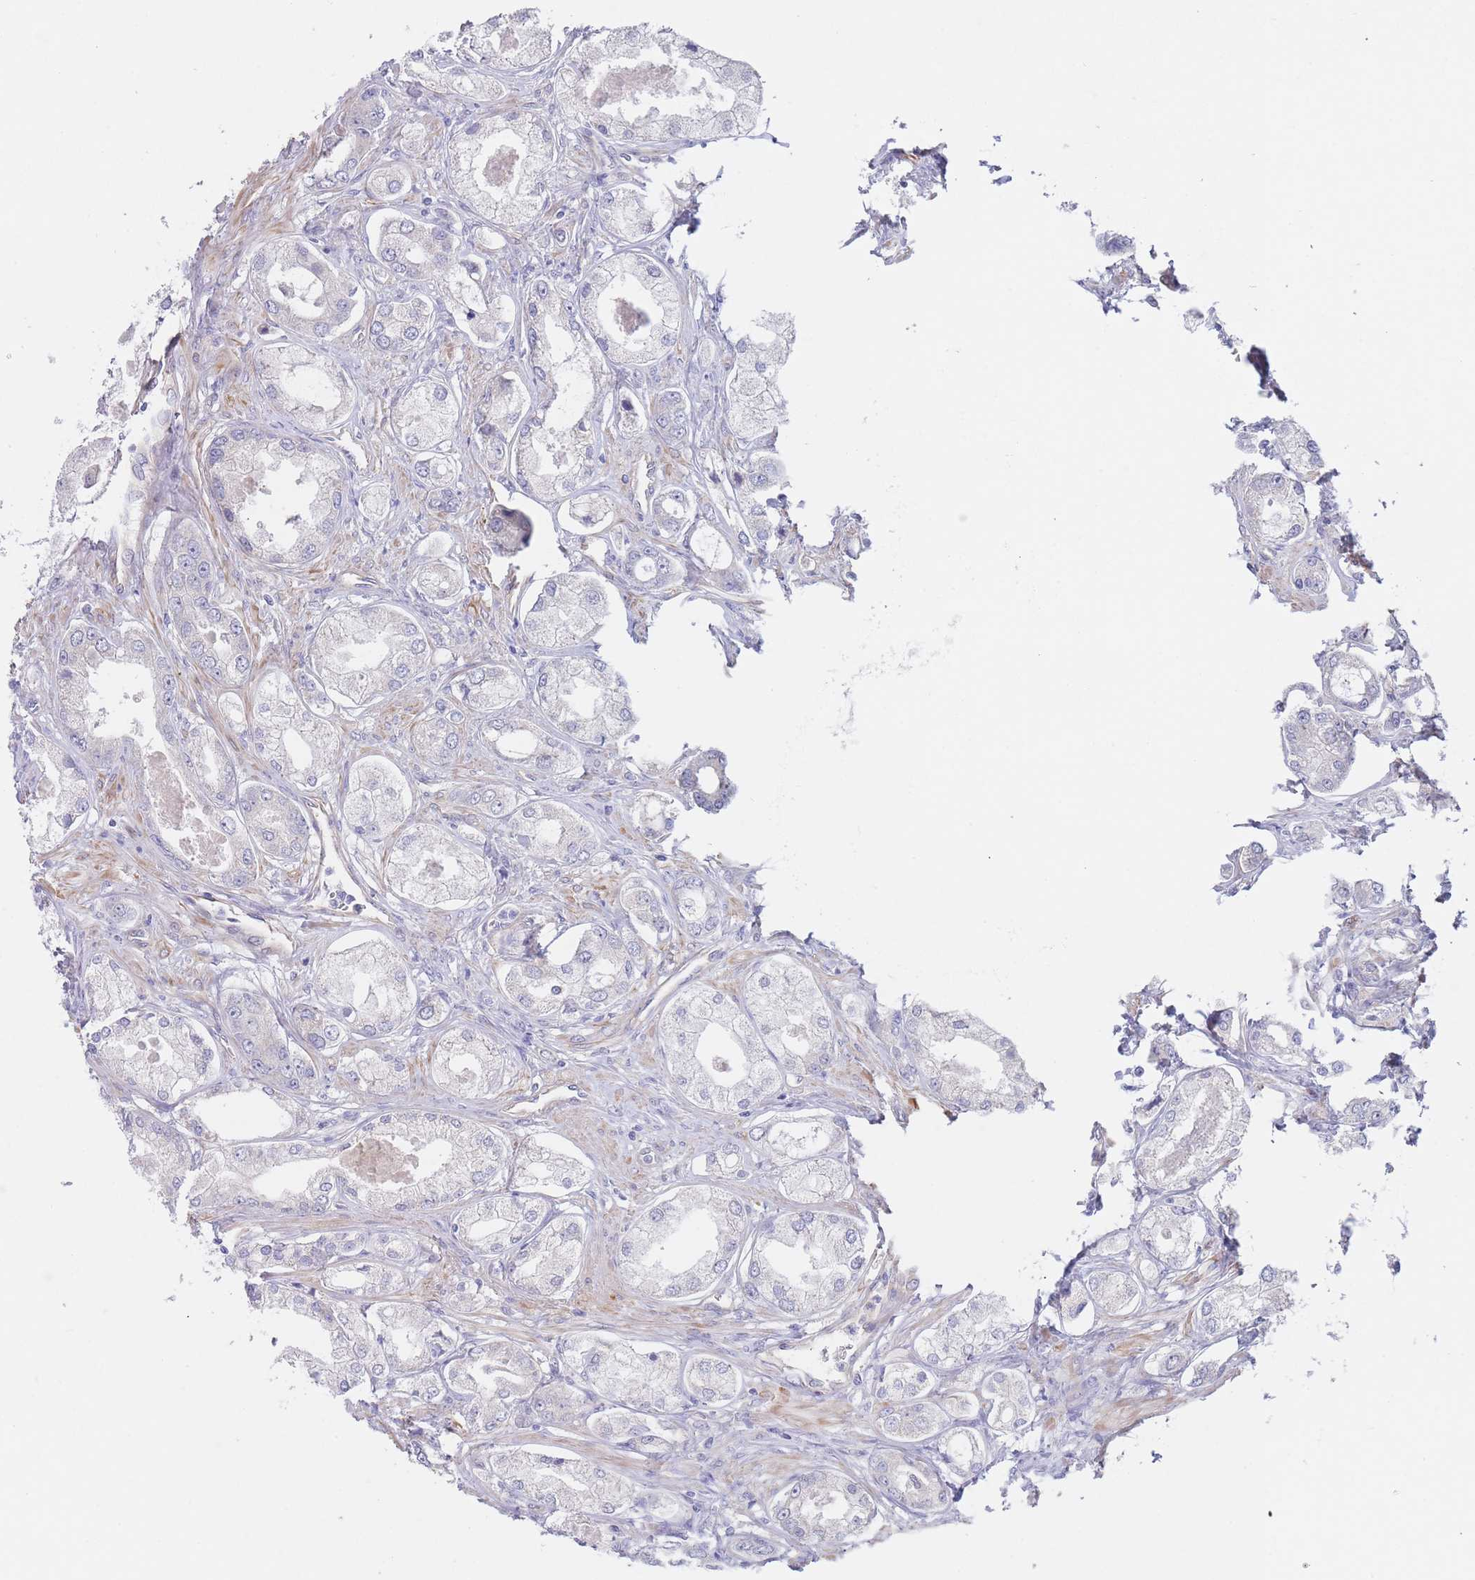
{"staining": {"intensity": "negative", "quantity": "none", "location": "none"}, "tissue": "prostate cancer", "cell_type": "Tumor cells", "image_type": "cancer", "snomed": [{"axis": "morphology", "description": "Adenocarcinoma, Low grade"}, {"axis": "topography", "description": "Prostate"}], "caption": "IHC photomicrograph of human prostate low-grade adenocarcinoma stained for a protein (brown), which shows no staining in tumor cells.", "gene": "ZNF281", "patient": {"sex": "male", "age": 68}}